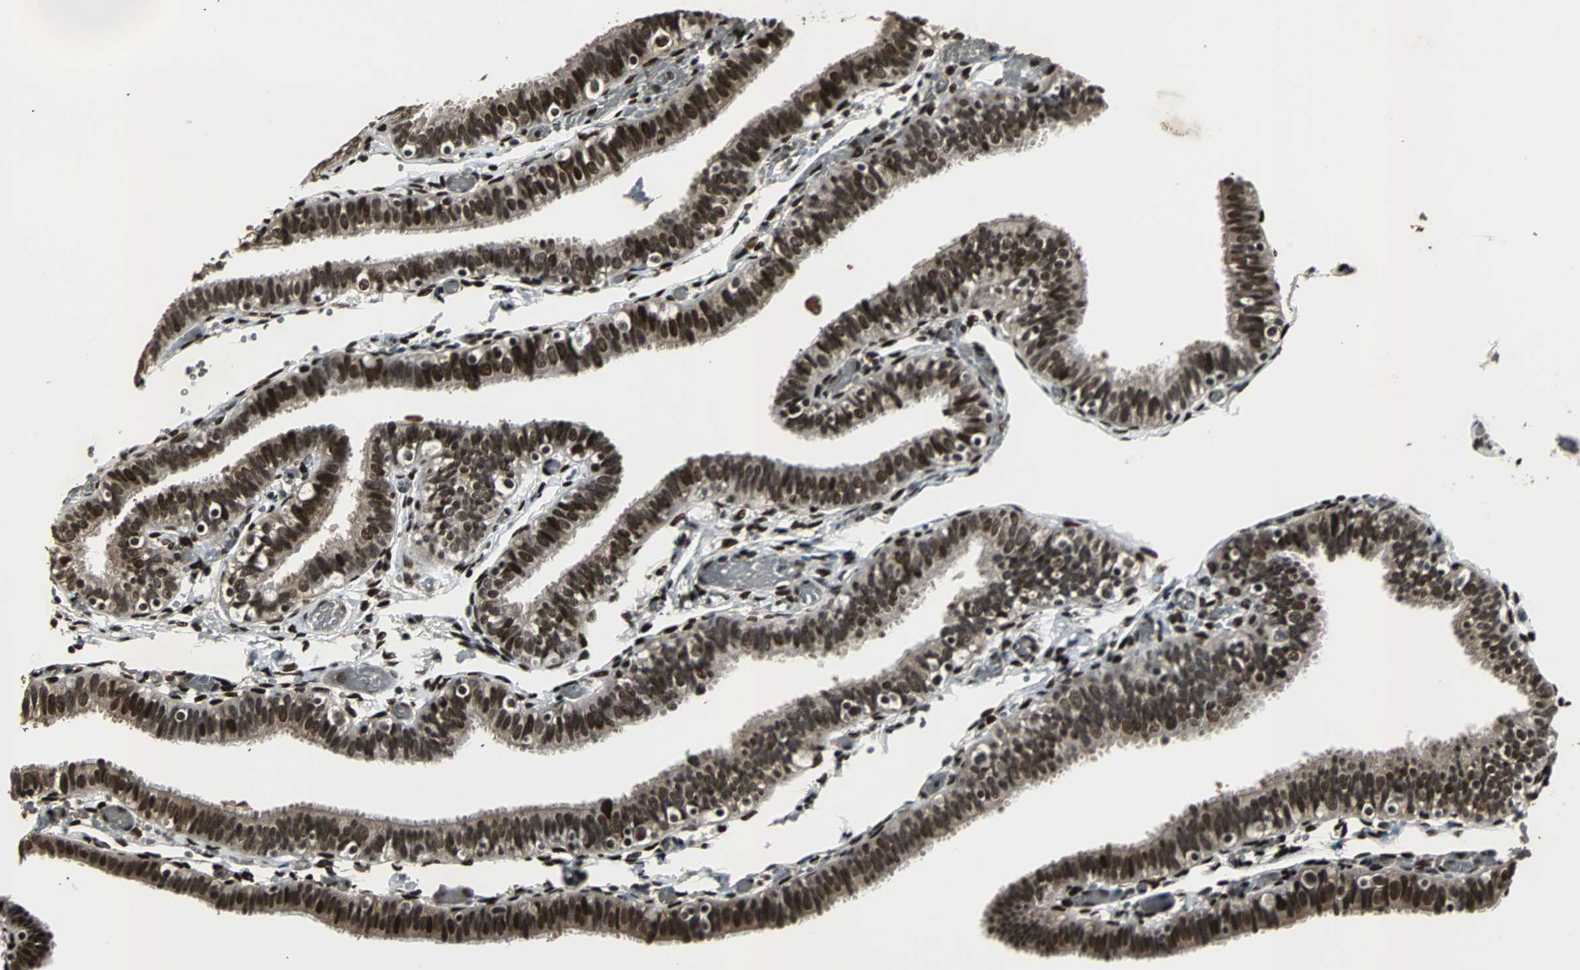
{"staining": {"intensity": "strong", "quantity": ">75%", "location": "nuclear"}, "tissue": "fallopian tube", "cell_type": "Glandular cells", "image_type": "normal", "snomed": [{"axis": "morphology", "description": "Normal tissue, NOS"}, {"axis": "topography", "description": "Fallopian tube"}], "caption": "Strong nuclear expression for a protein is identified in about >75% of glandular cells of benign fallopian tube using immunohistochemistry.", "gene": "TAF5", "patient": {"sex": "female", "age": 46}}